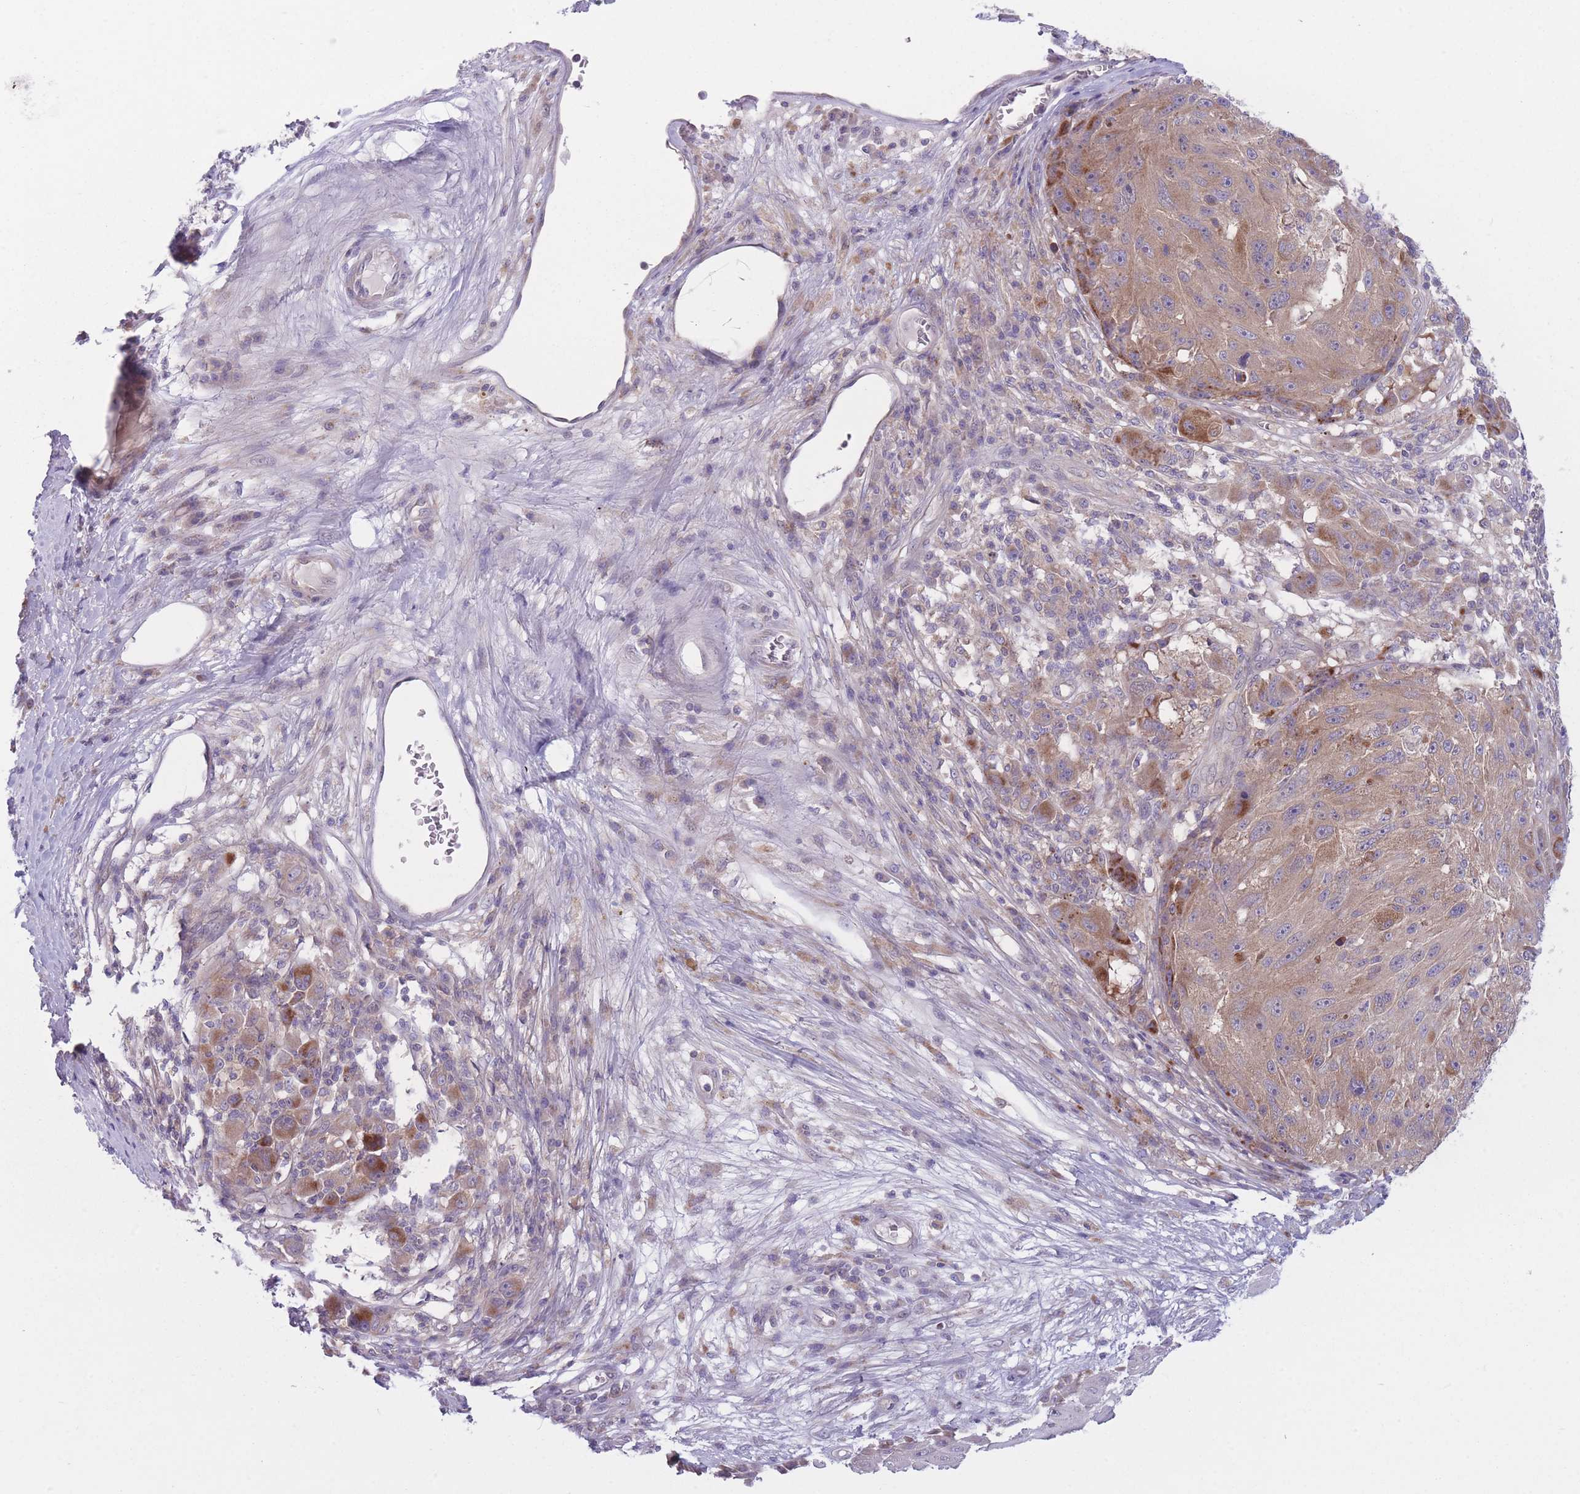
{"staining": {"intensity": "moderate", "quantity": ">75%", "location": "cytoplasmic/membranous"}, "tissue": "melanoma", "cell_type": "Tumor cells", "image_type": "cancer", "snomed": [{"axis": "morphology", "description": "Malignant melanoma, NOS"}, {"axis": "topography", "description": "Skin"}], "caption": "Melanoma stained for a protein (brown) reveals moderate cytoplasmic/membranous positive positivity in approximately >75% of tumor cells.", "gene": "CCT6B", "patient": {"sex": "male", "age": 53}}